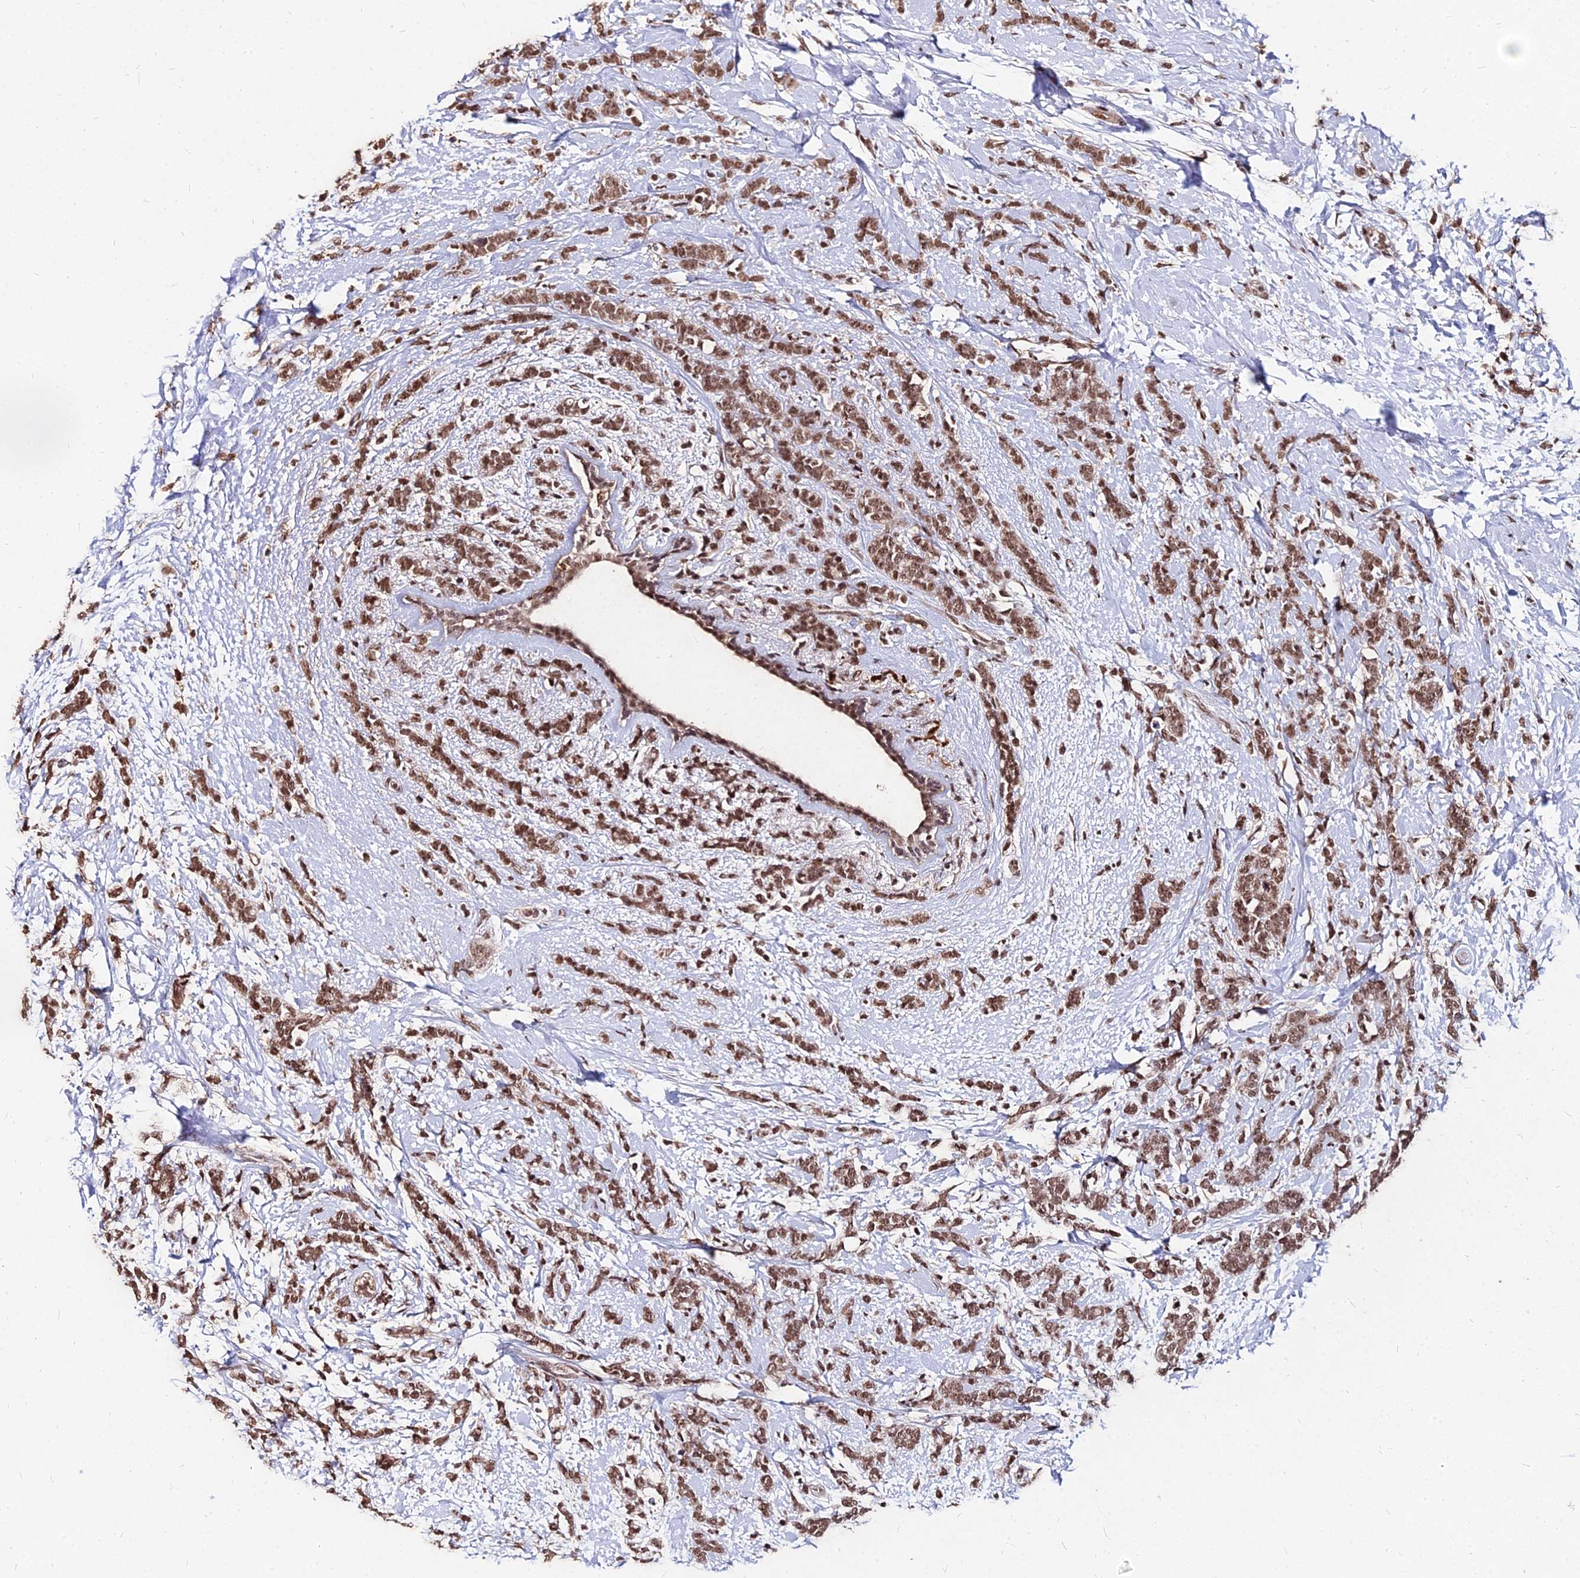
{"staining": {"intensity": "moderate", "quantity": ">75%", "location": "nuclear"}, "tissue": "breast cancer", "cell_type": "Tumor cells", "image_type": "cancer", "snomed": [{"axis": "morphology", "description": "Lobular carcinoma"}, {"axis": "topography", "description": "Breast"}], "caption": "Breast cancer stained with a brown dye demonstrates moderate nuclear positive positivity in about >75% of tumor cells.", "gene": "ZBED4", "patient": {"sex": "female", "age": 58}}